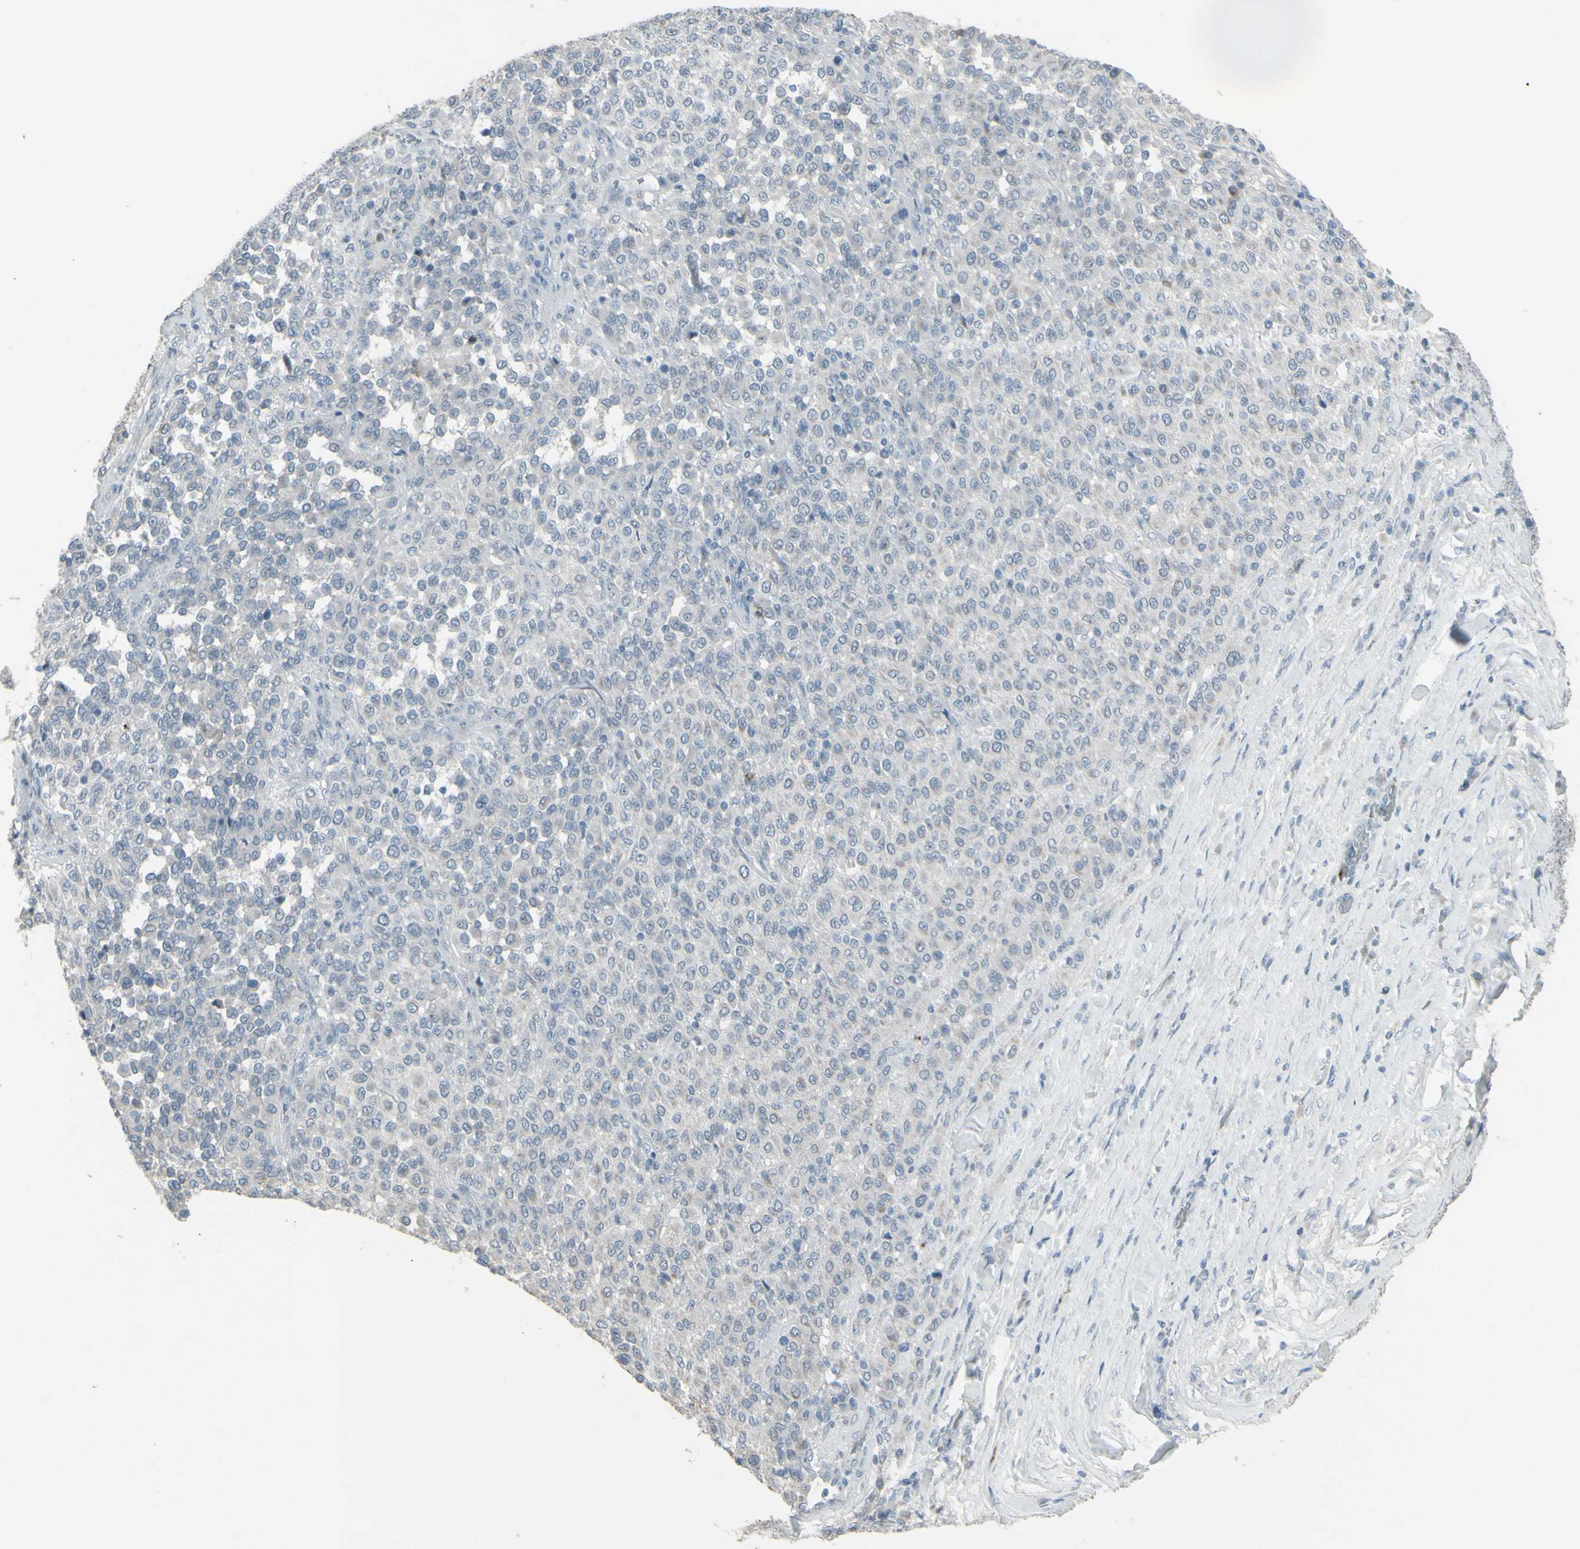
{"staining": {"intensity": "negative", "quantity": "none", "location": "none"}, "tissue": "melanoma", "cell_type": "Tumor cells", "image_type": "cancer", "snomed": [{"axis": "morphology", "description": "Malignant melanoma, Metastatic site"}, {"axis": "topography", "description": "Pancreas"}], "caption": "Immunohistochemical staining of malignant melanoma (metastatic site) displays no significant expression in tumor cells.", "gene": "CD79B", "patient": {"sex": "female", "age": 30}}